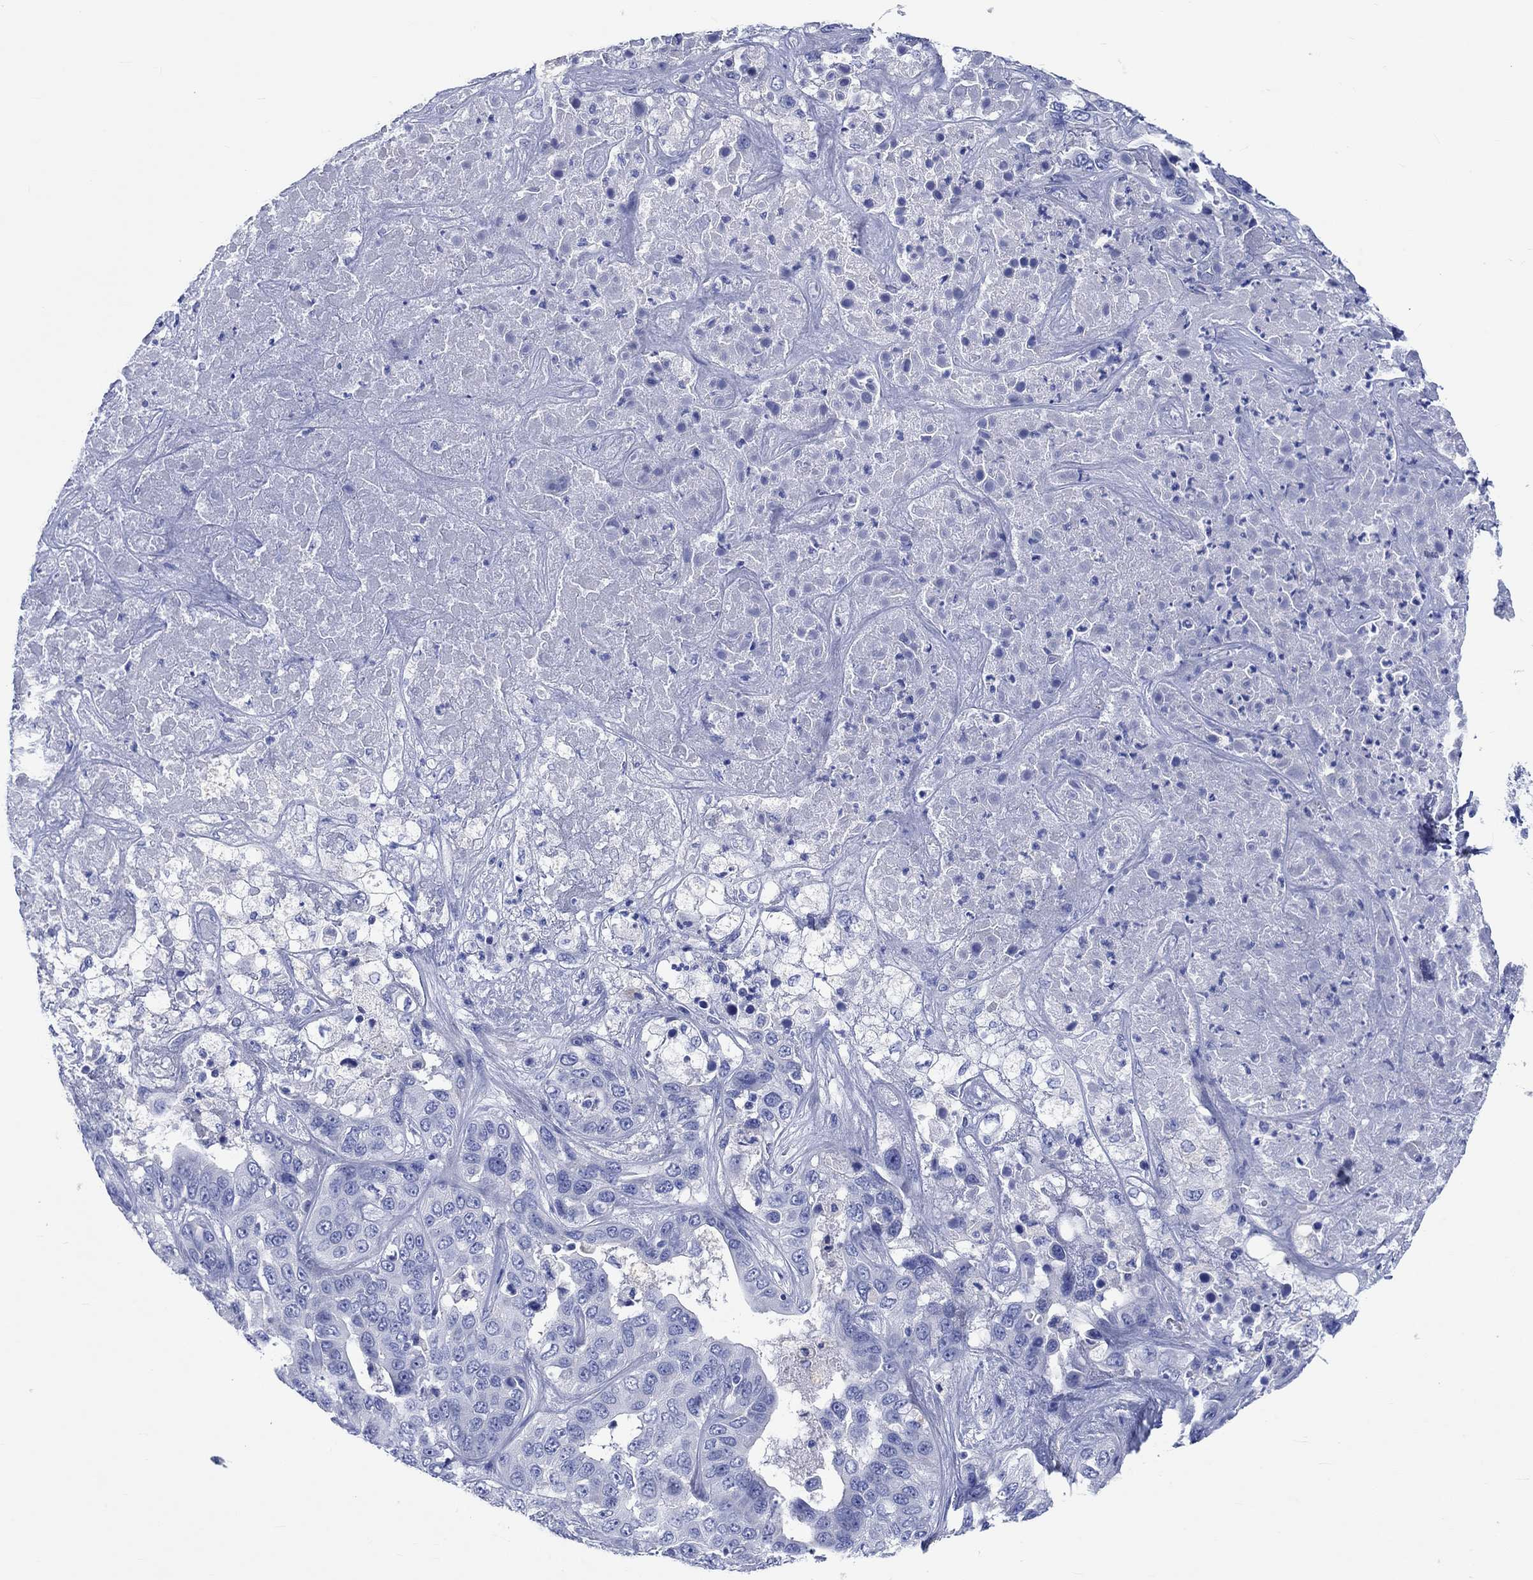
{"staining": {"intensity": "negative", "quantity": "none", "location": "none"}, "tissue": "liver cancer", "cell_type": "Tumor cells", "image_type": "cancer", "snomed": [{"axis": "morphology", "description": "Cholangiocarcinoma"}, {"axis": "topography", "description": "Liver"}], "caption": "The immunohistochemistry photomicrograph has no significant expression in tumor cells of liver cancer tissue.", "gene": "SHISA4", "patient": {"sex": "female", "age": 52}}